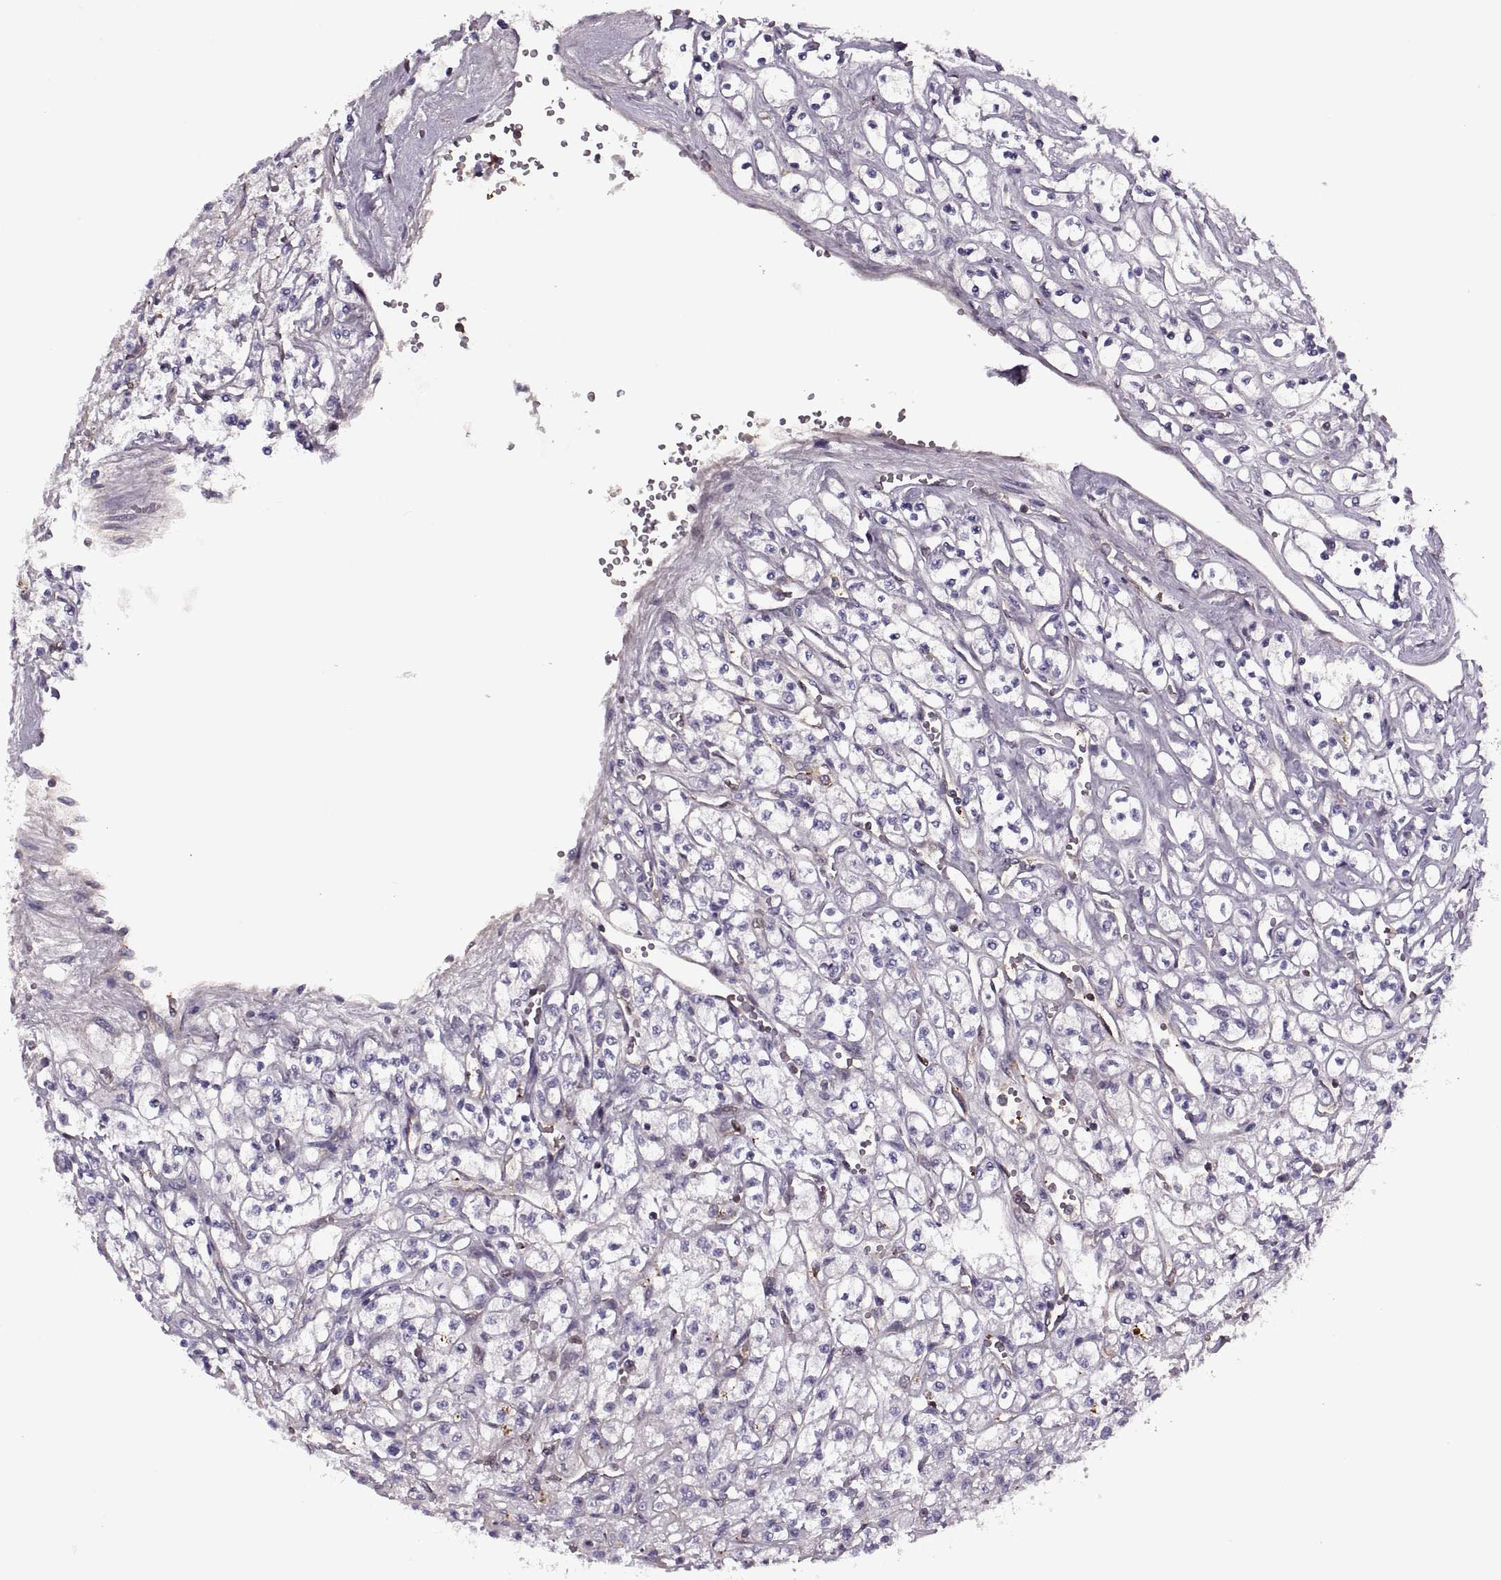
{"staining": {"intensity": "negative", "quantity": "none", "location": "none"}, "tissue": "renal cancer", "cell_type": "Tumor cells", "image_type": "cancer", "snomed": [{"axis": "morphology", "description": "Adenocarcinoma, NOS"}, {"axis": "topography", "description": "Kidney"}], "caption": "This photomicrograph is of adenocarcinoma (renal) stained with immunohistochemistry to label a protein in brown with the nuclei are counter-stained blue. There is no positivity in tumor cells.", "gene": "SLC2A3", "patient": {"sex": "female", "age": 70}}